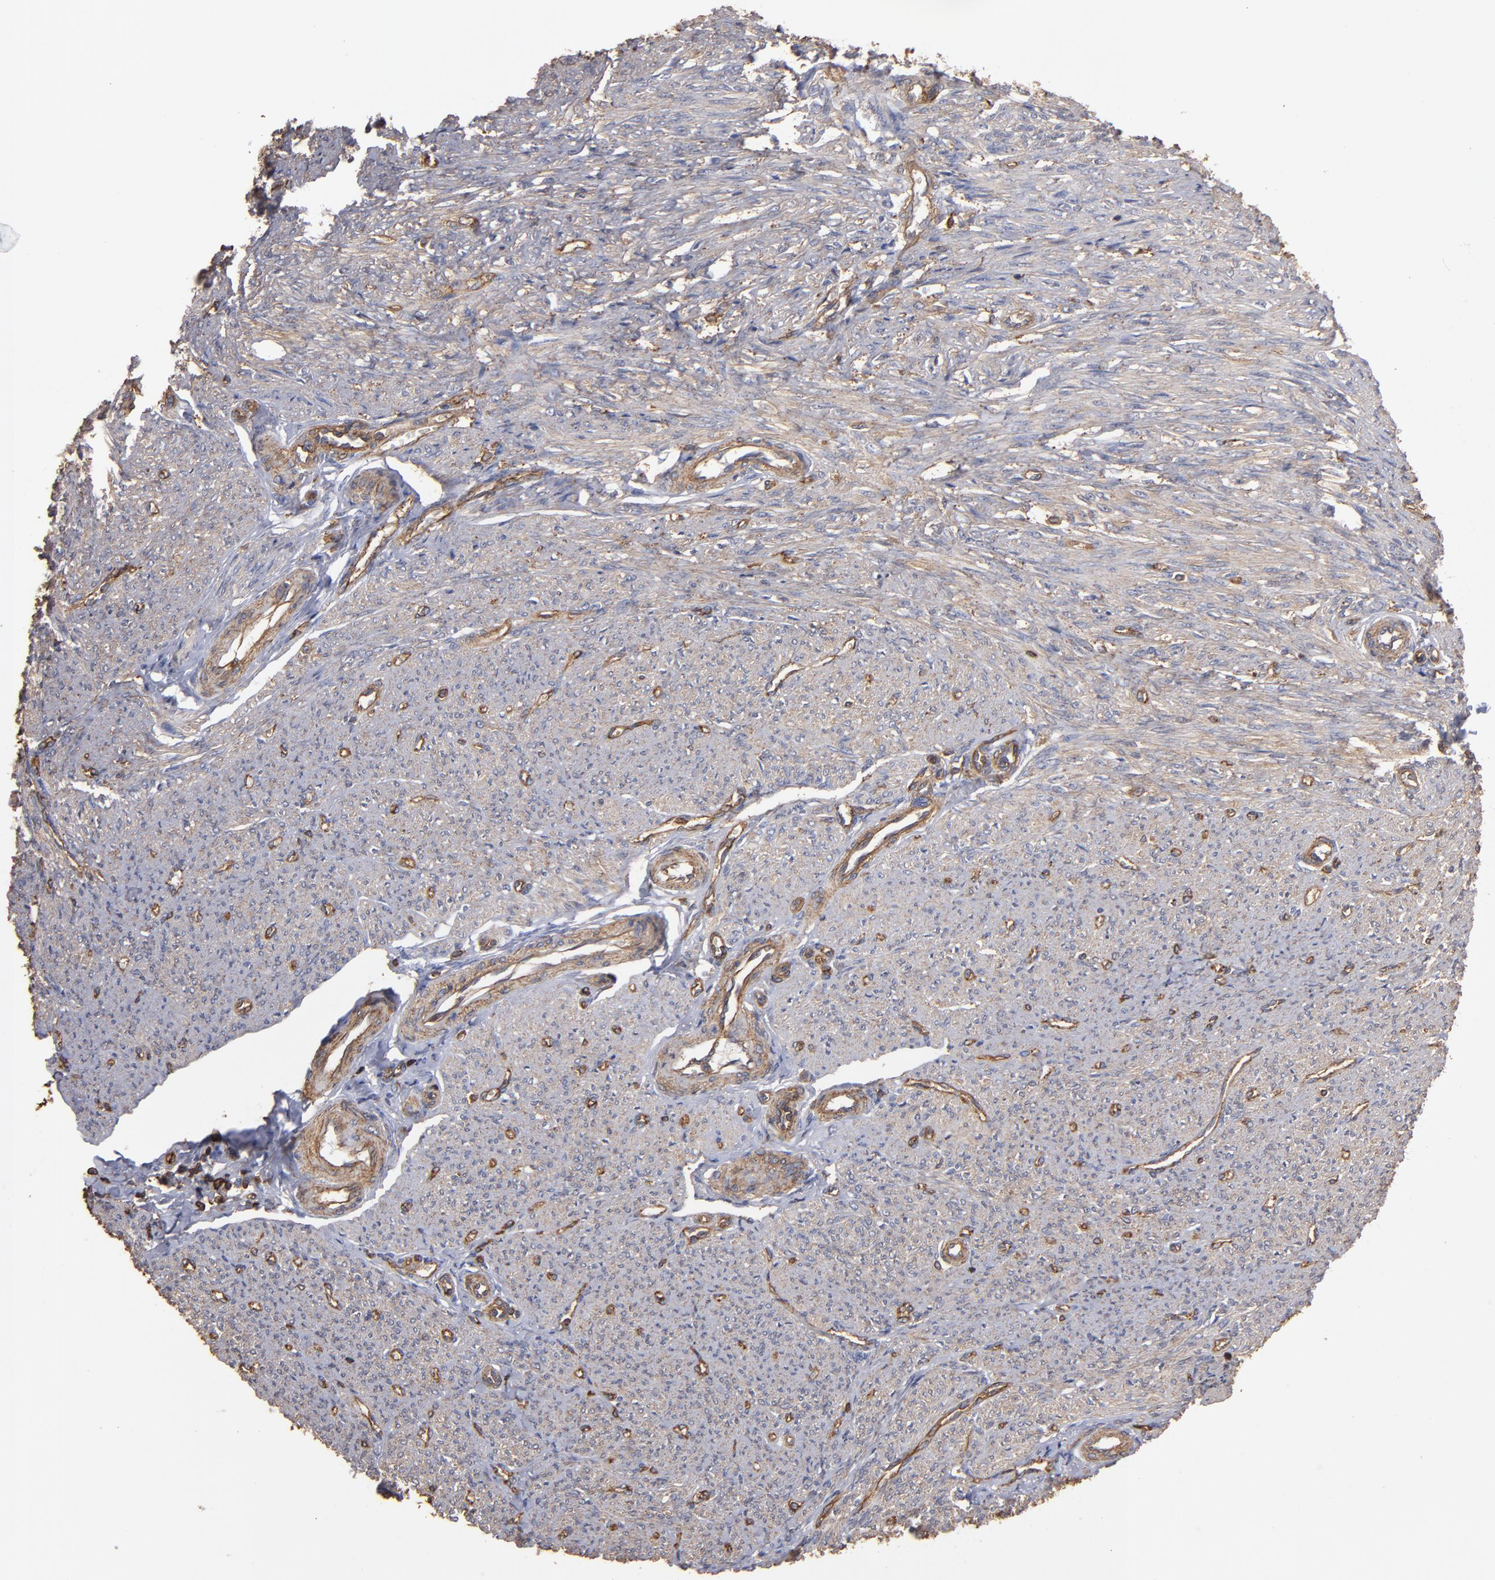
{"staining": {"intensity": "moderate", "quantity": ">75%", "location": "cytoplasmic/membranous,nuclear"}, "tissue": "smooth muscle", "cell_type": "Smooth muscle cells", "image_type": "normal", "snomed": [{"axis": "morphology", "description": "Normal tissue, NOS"}, {"axis": "topography", "description": "Smooth muscle"}], "caption": "Unremarkable smooth muscle shows moderate cytoplasmic/membranous,nuclear expression in approximately >75% of smooth muscle cells, visualized by immunohistochemistry.", "gene": "ACTN4", "patient": {"sex": "female", "age": 65}}